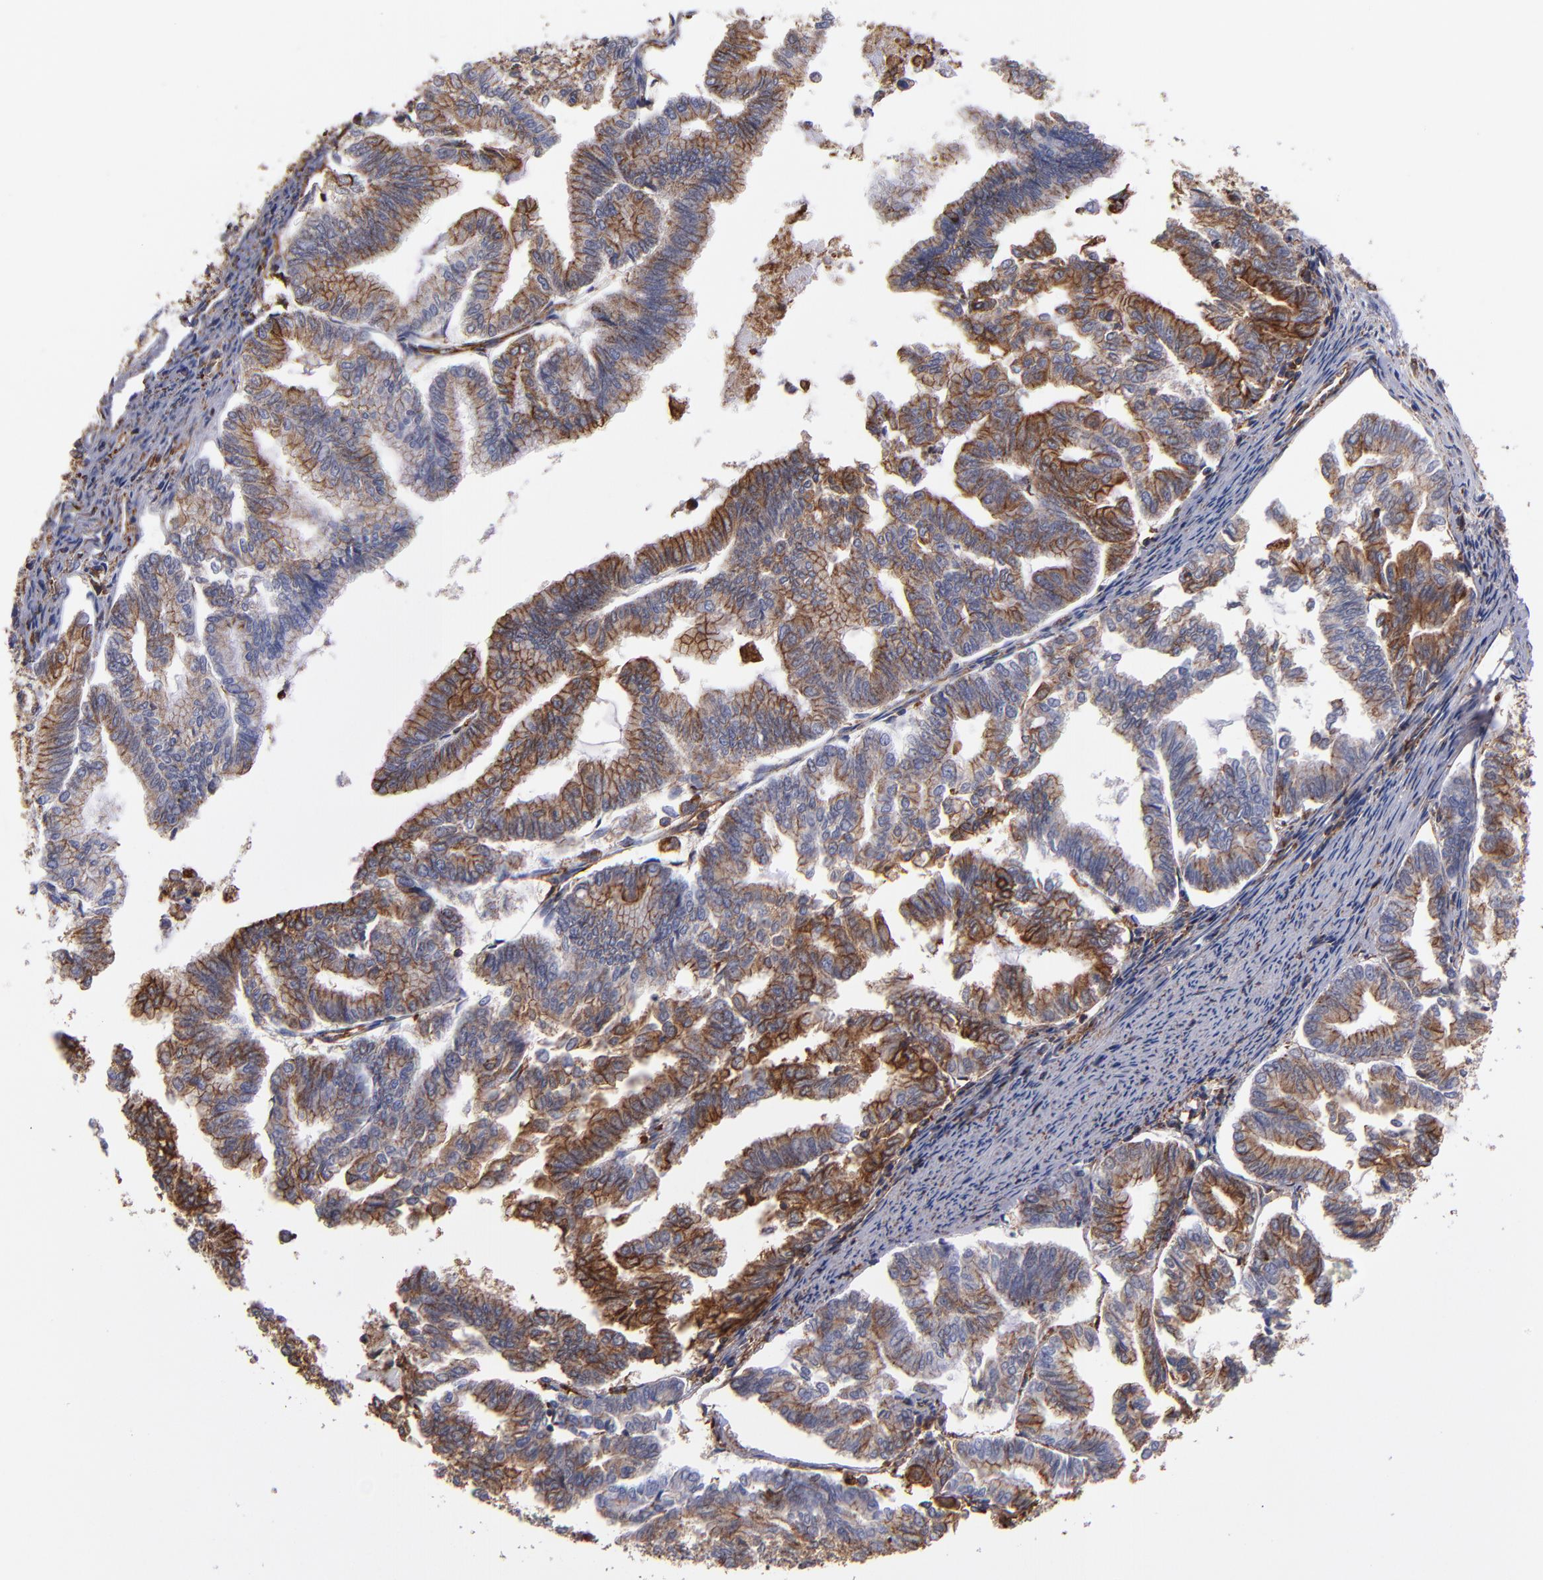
{"staining": {"intensity": "strong", "quantity": "<25%", "location": "cytoplasmic/membranous"}, "tissue": "endometrial cancer", "cell_type": "Tumor cells", "image_type": "cancer", "snomed": [{"axis": "morphology", "description": "Adenocarcinoma, NOS"}, {"axis": "topography", "description": "Endometrium"}], "caption": "Human endometrial cancer (adenocarcinoma) stained with a protein marker exhibits strong staining in tumor cells.", "gene": "MVP", "patient": {"sex": "female", "age": 79}}